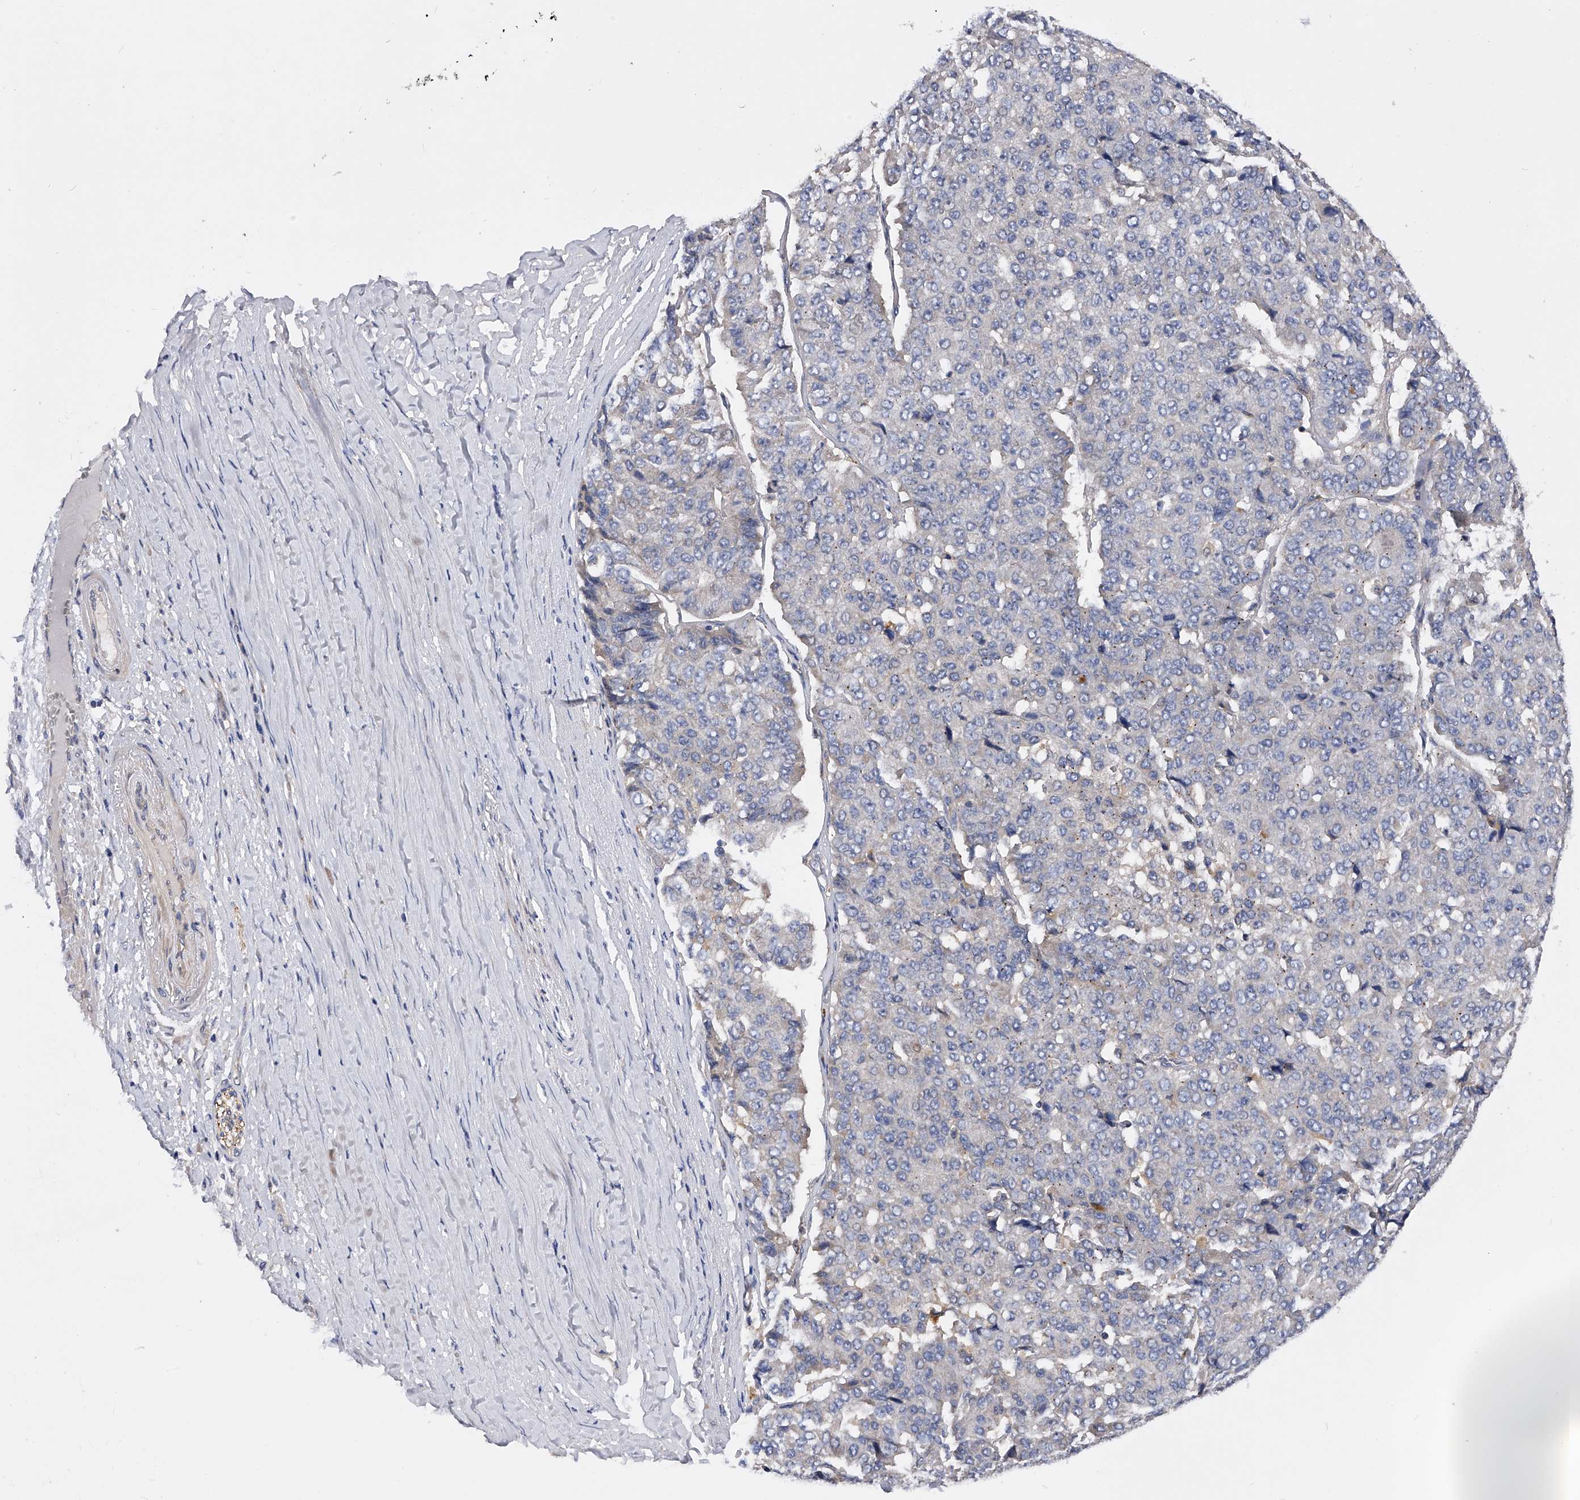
{"staining": {"intensity": "negative", "quantity": "none", "location": "none"}, "tissue": "pancreatic cancer", "cell_type": "Tumor cells", "image_type": "cancer", "snomed": [{"axis": "morphology", "description": "Adenocarcinoma, NOS"}, {"axis": "topography", "description": "Pancreas"}], "caption": "Histopathology image shows no significant protein expression in tumor cells of pancreatic cancer. (Stains: DAB (3,3'-diaminobenzidine) immunohistochemistry with hematoxylin counter stain, Microscopy: brightfield microscopy at high magnification).", "gene": "ARL4C", "patient": {"sex": "male", "age": 50}}